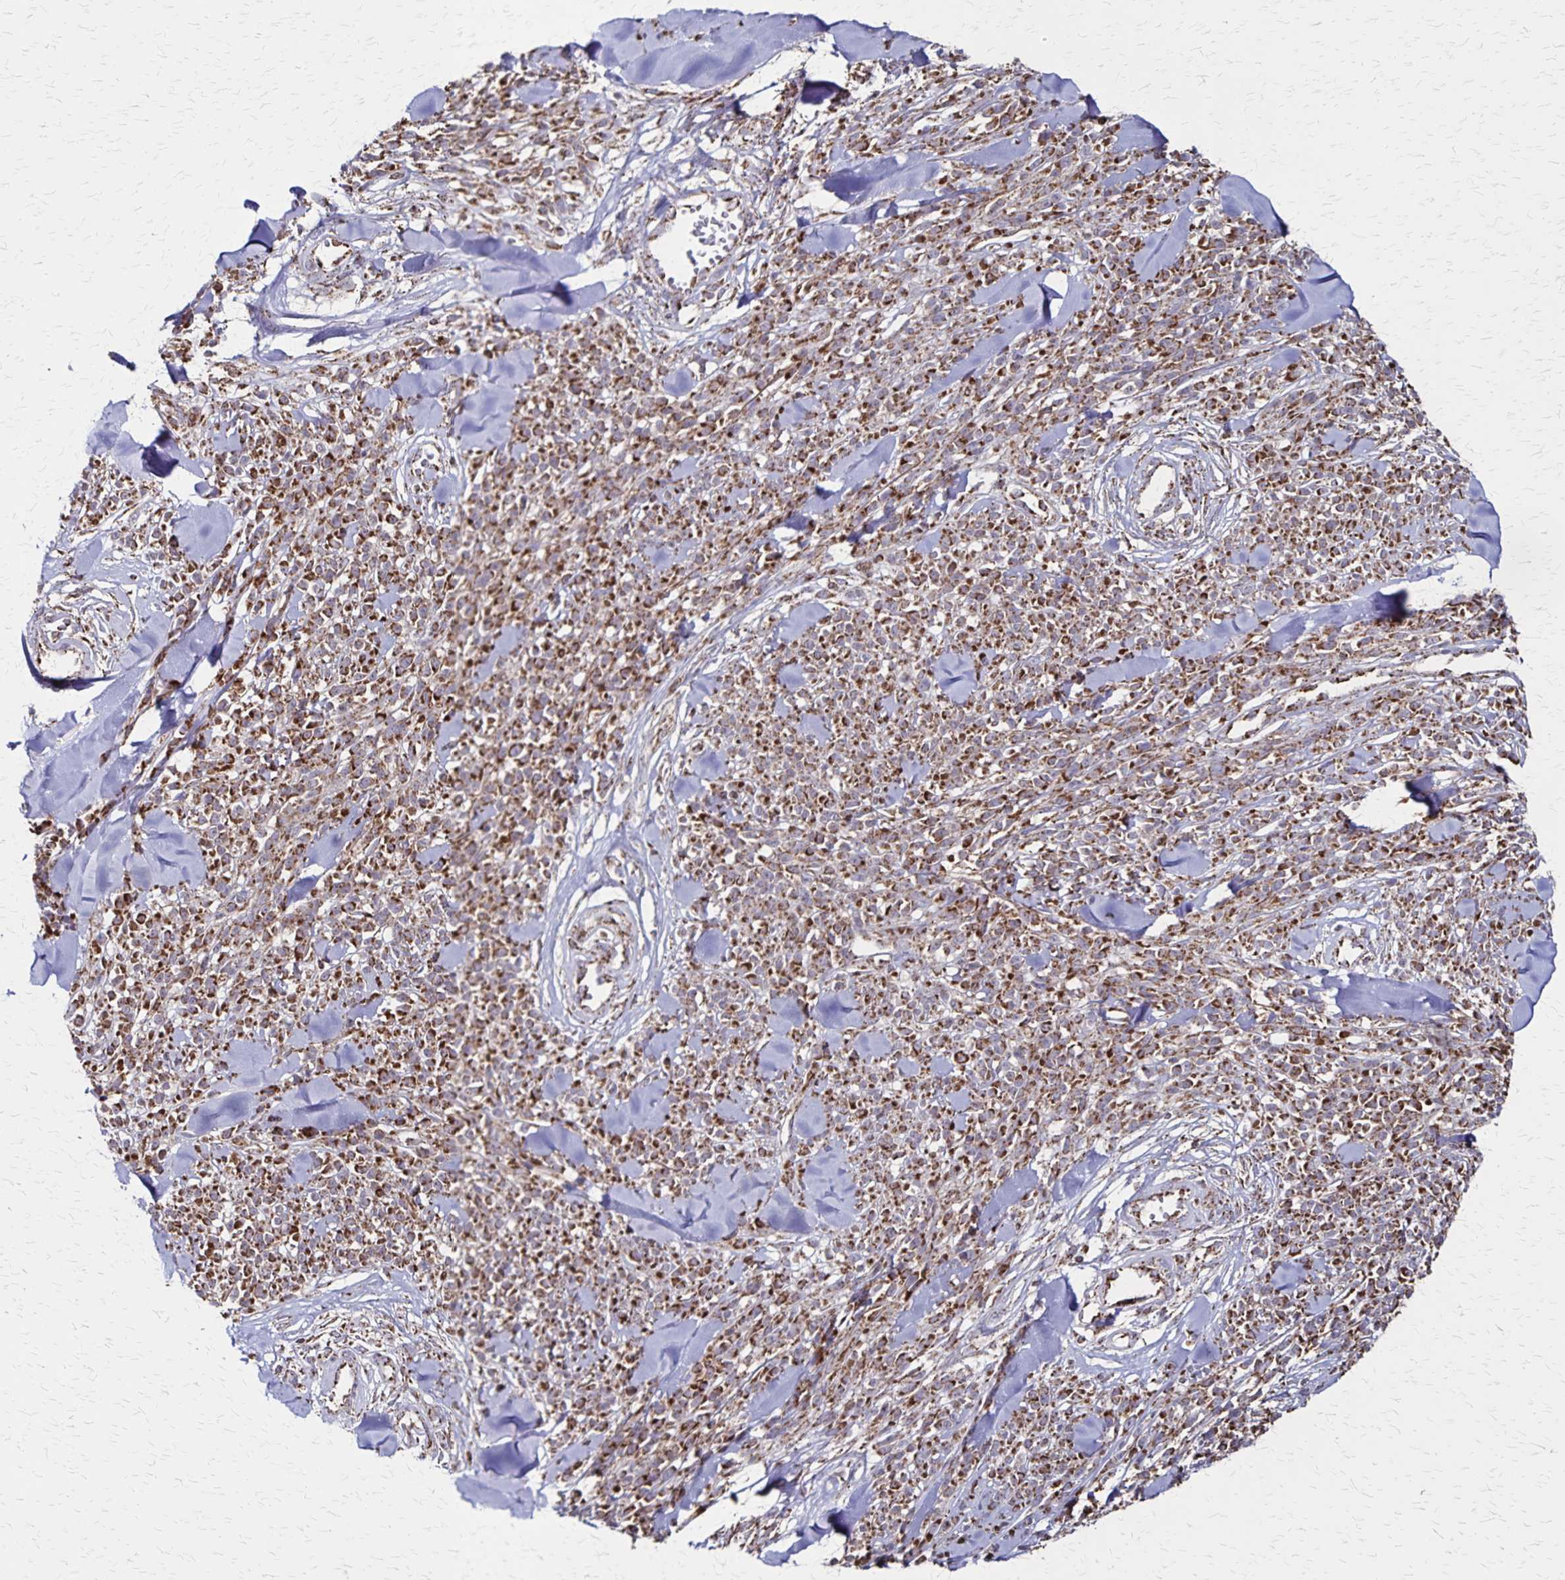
{"staining": {"intensity": "moderate", "quantity": ">75%", "location": "cytoplasmic/membranous"}, "tissue": "melanoma", "cell_type": "Tumor cells", "image_type": "cancer", "snomed": [{"axis": "morphology", "description": "Malignant melanoma, NOS"}, {"axis": "topography", "description": "Skin"}, {"axis": "topography", "description": "Skin of trunk"}], "caption": "Brown immunohistochemical staining in malignant melanoma reveals moderate cytoplasmic/membranous staining in about >75% of tumor cells.", "gene": "NFS1", "patient": {"sex": "male", "age": 74}}